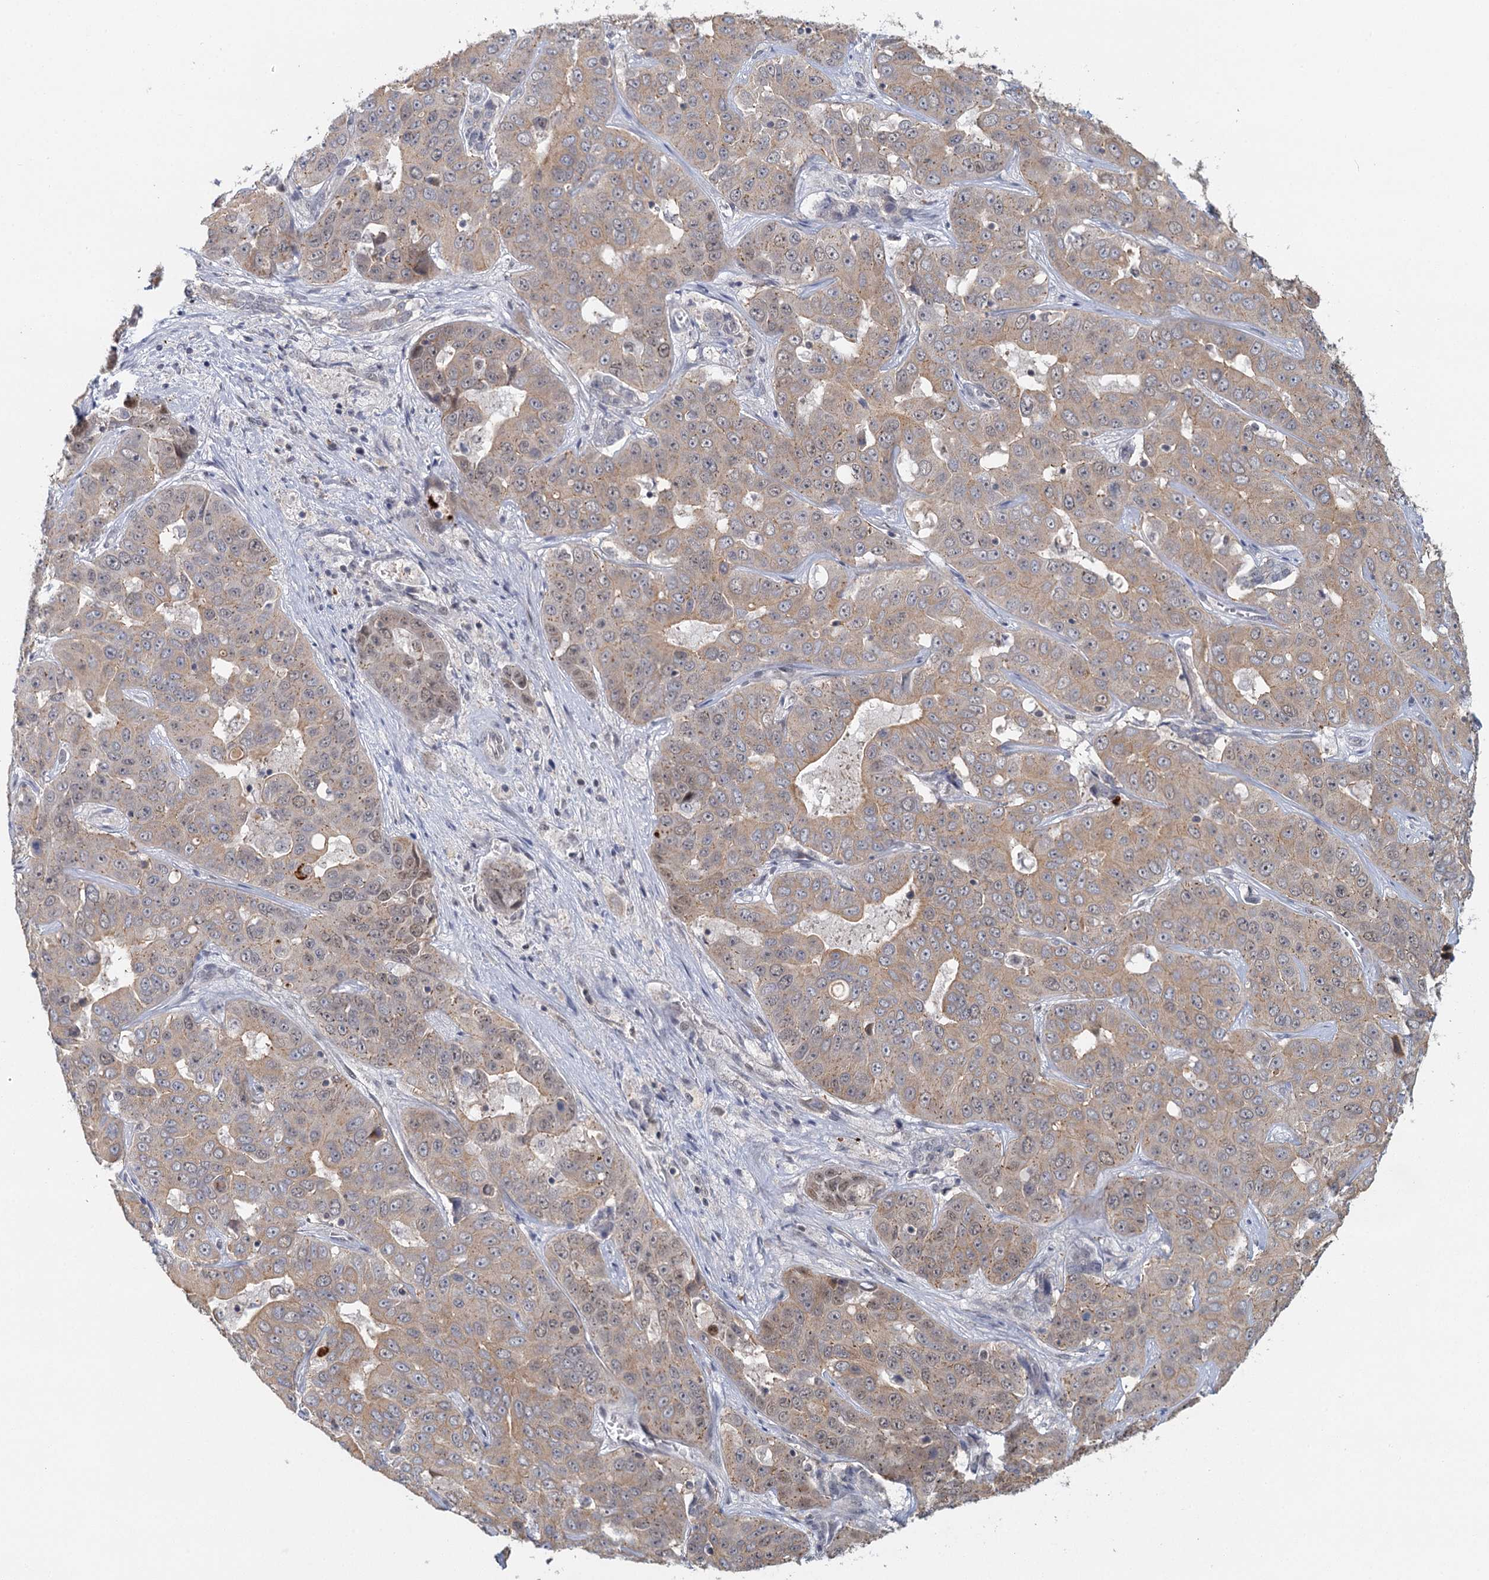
{"staining": {"intensity": "weak", "quantity": "25%-75%", "location": "cytoplasmic/membranous,nuclear"}, "tissue": "liver cancer", "cell_type": "Tumor cells", "image_type": "cancer", "snomed": [{"axis": "morphology", "description": "Cholangiocarcinoma"}, {"axis": "topography", "description": "Liver"}], "caption": "A histopathology image showing weak cytoplasmic/membranous and nuclear positivity in about 25%-75% of tumor cells in liver cancer, as visualized by brown immunohistochemical staining.", "gene": "GPATCH11", "patient": {"sex": "female", "age": 52}}